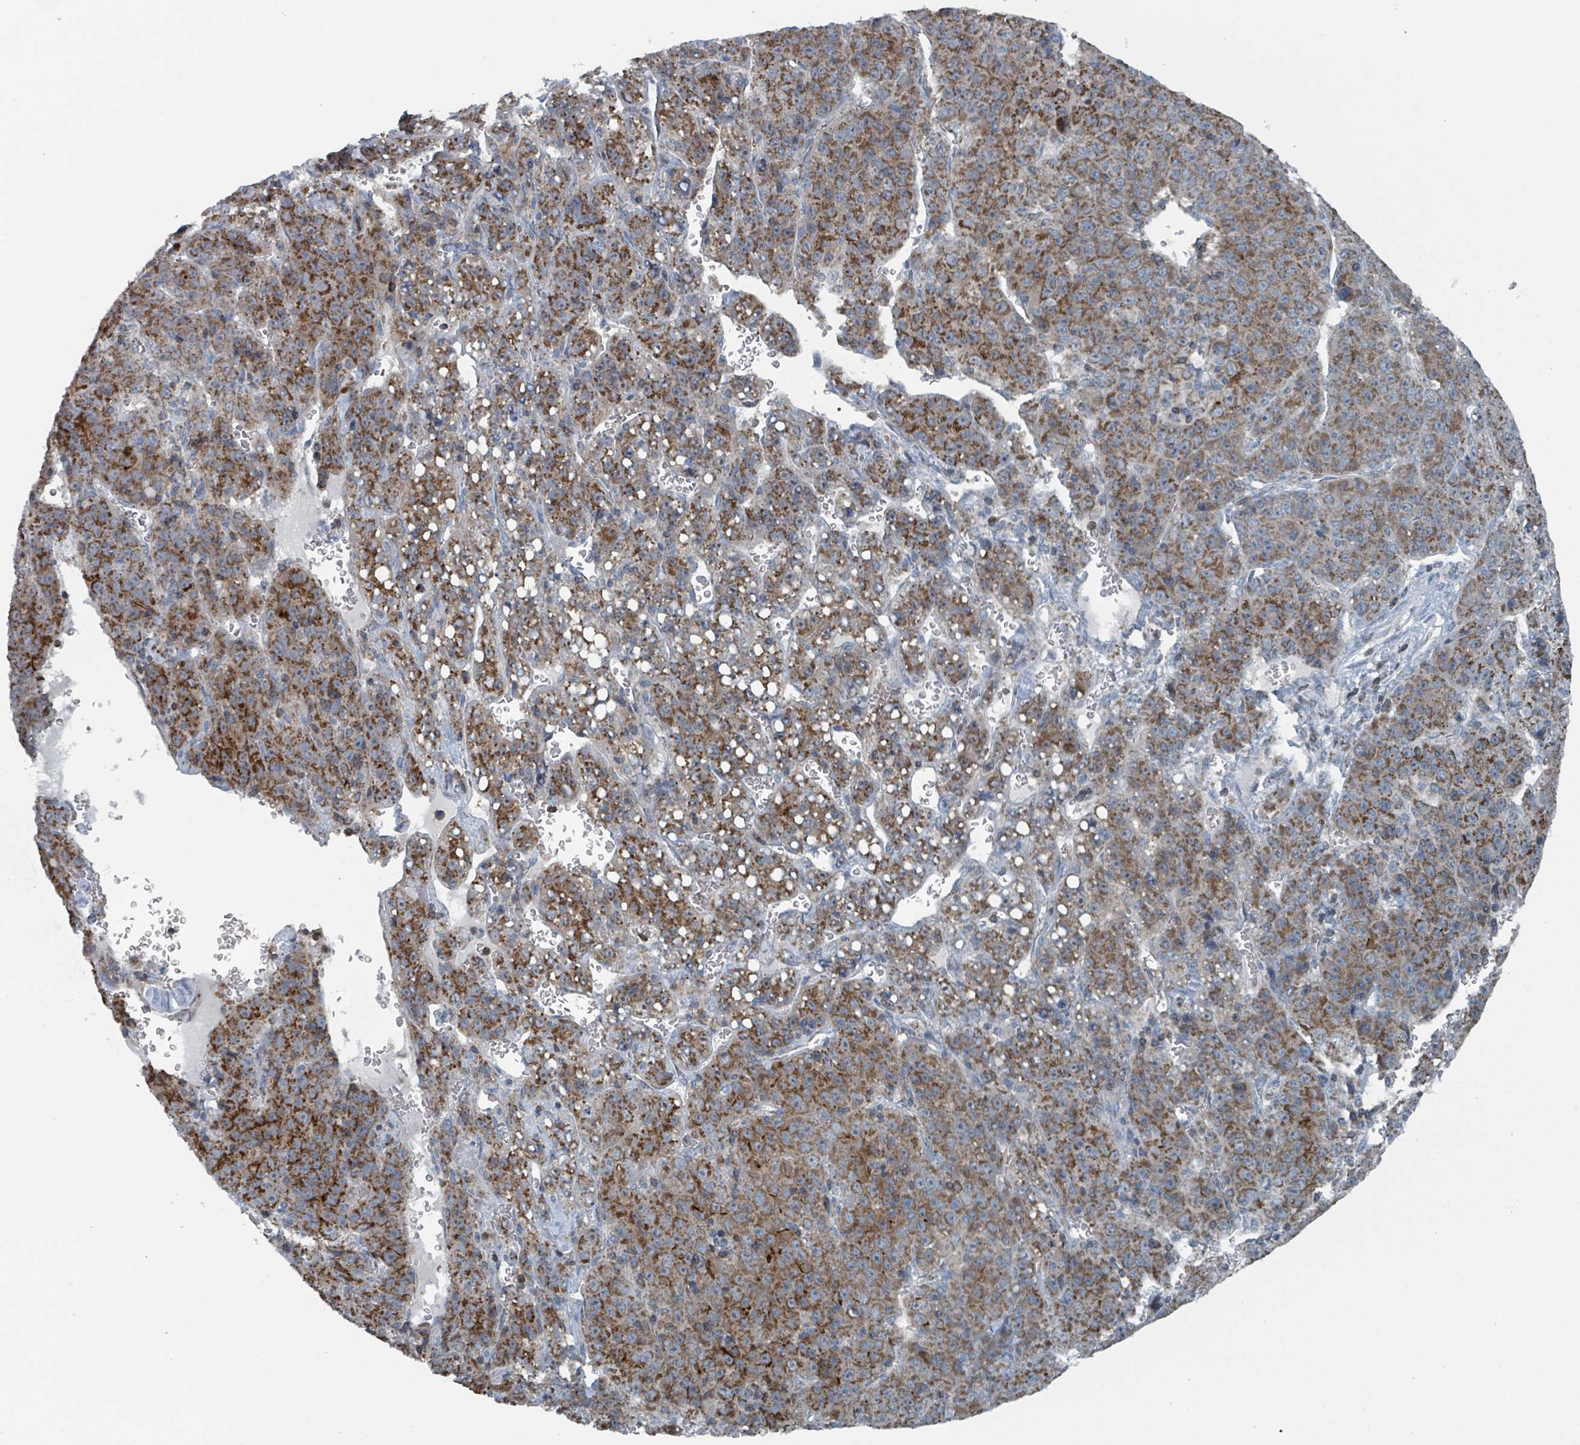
{"staining": {"intensity": "strong", "quantity": ">75%", "location": "cytoplasmic/membranous"}, "tissue": "liver cancer", "cell_type": "Tumor cells", "image_type": "cancer", "snomed": [{"axis": "morphology", "description": "Carcinoma, Hepatocellular, NOS"}, {"axis": "topography", "description": "Liver"}], "caption": "A brown stain shows strong cytoplasmic/membranous expression of a protein in liver hepatocellular carcinoma tumor cells. The protein is shown in brown color, while the nuclei are stained blue.", "gene": "ABHD18", "patient": {"sex": "female", "age": 53}}